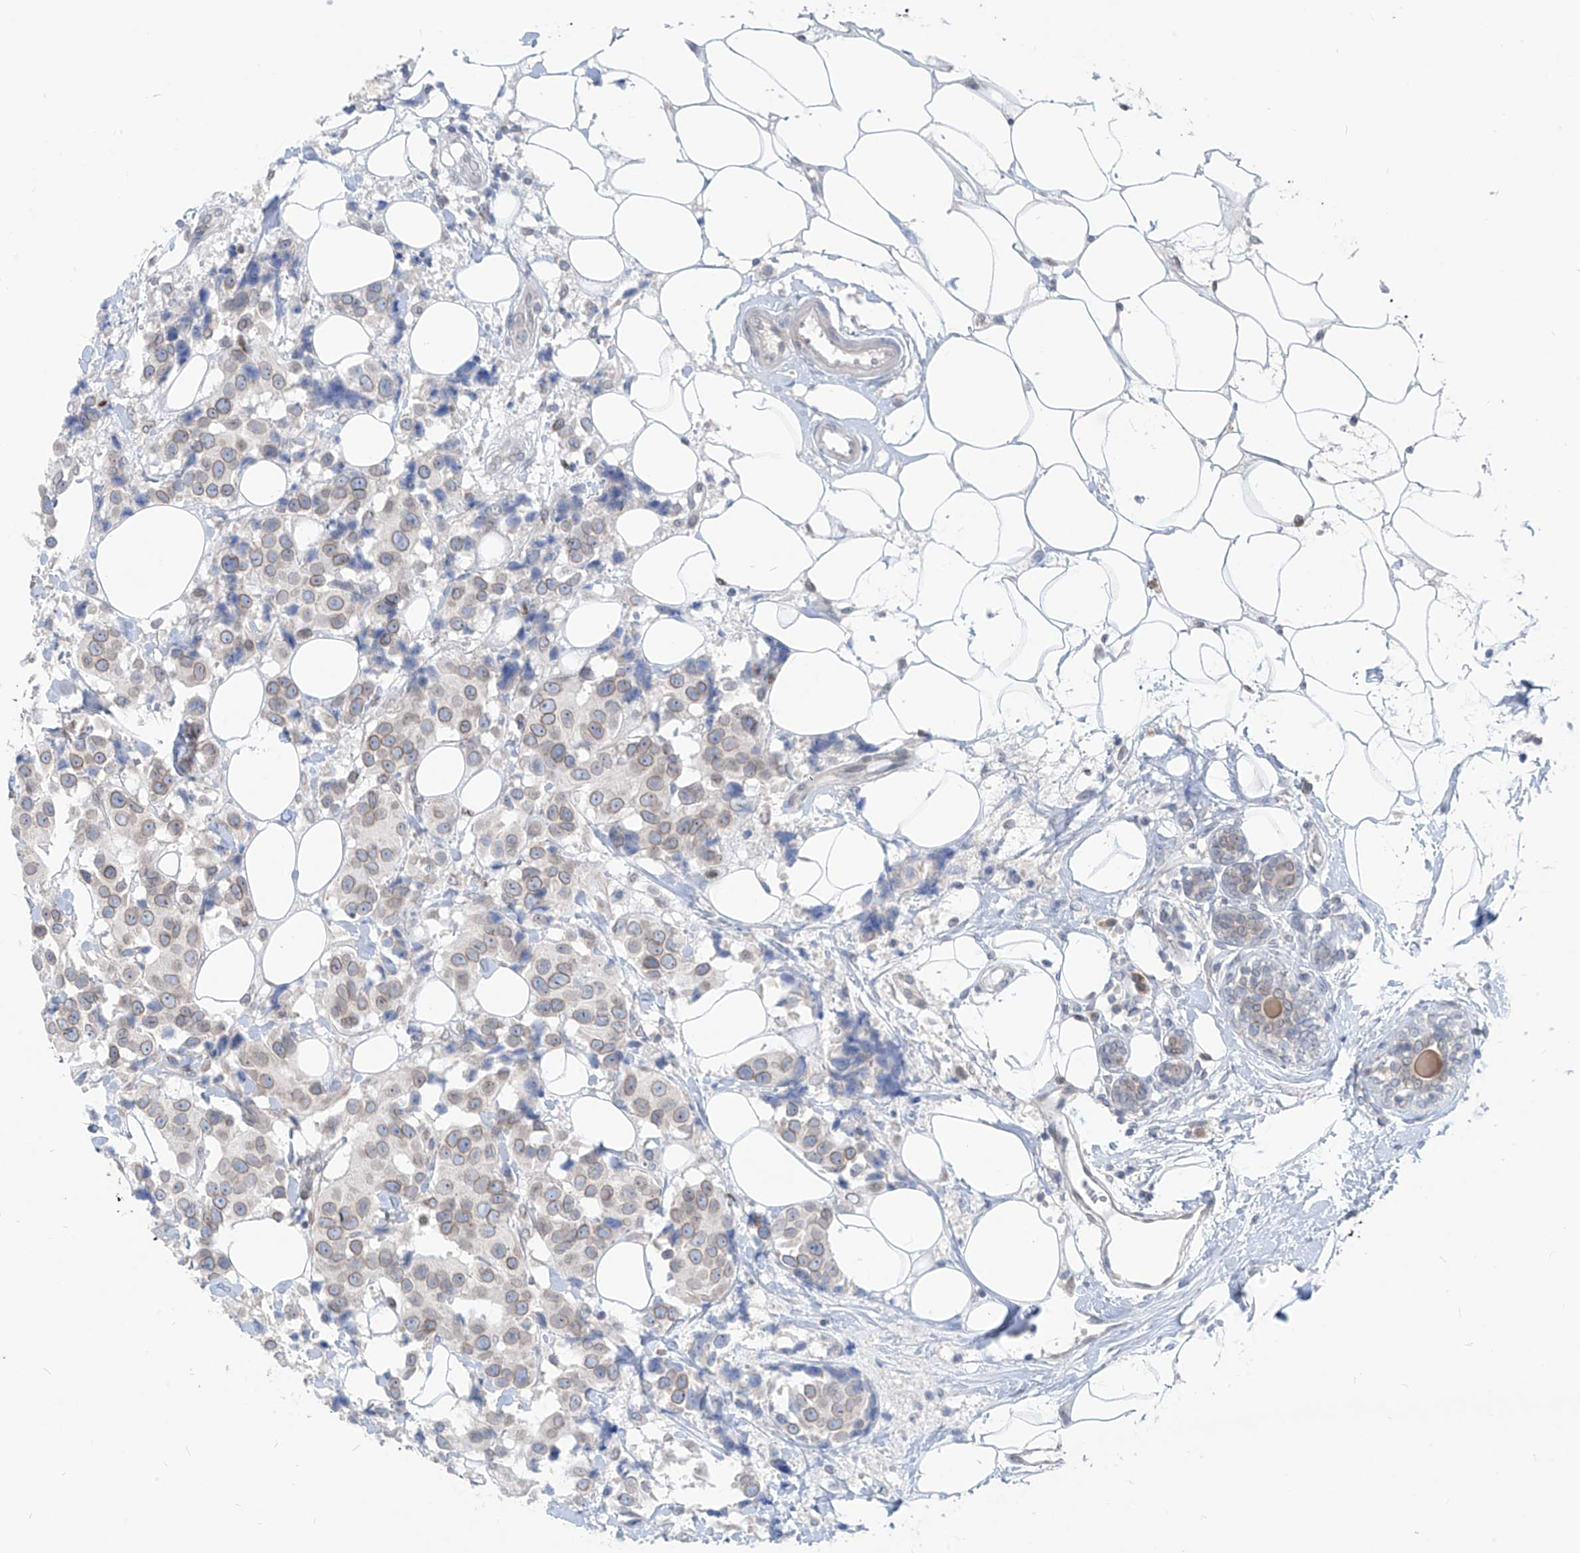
{"staining": {"intensity": "weak", "quantity": ">75%", "location": "cytoplasmic/membranous,nuclear"}, "tissue": "breast cancer", "cell_type": "Tumor cells", "image_type": "cancer", "snomed": [{"axis": "morphology", "description": "Normal tissue, NOS"}, {"axis": "morphology", "description": "Duct carcinoma"}, {"axis": "topography", "description": "Breast"}], "caption": "Weak cytoplasmic/membranous and nuclear protein expression is seen in approximately >75% of tumor cells in breast invasive ductal carcinoma.", "gene": "KRTAP25-1", "patient": {"sex": "female", "age": 39}}